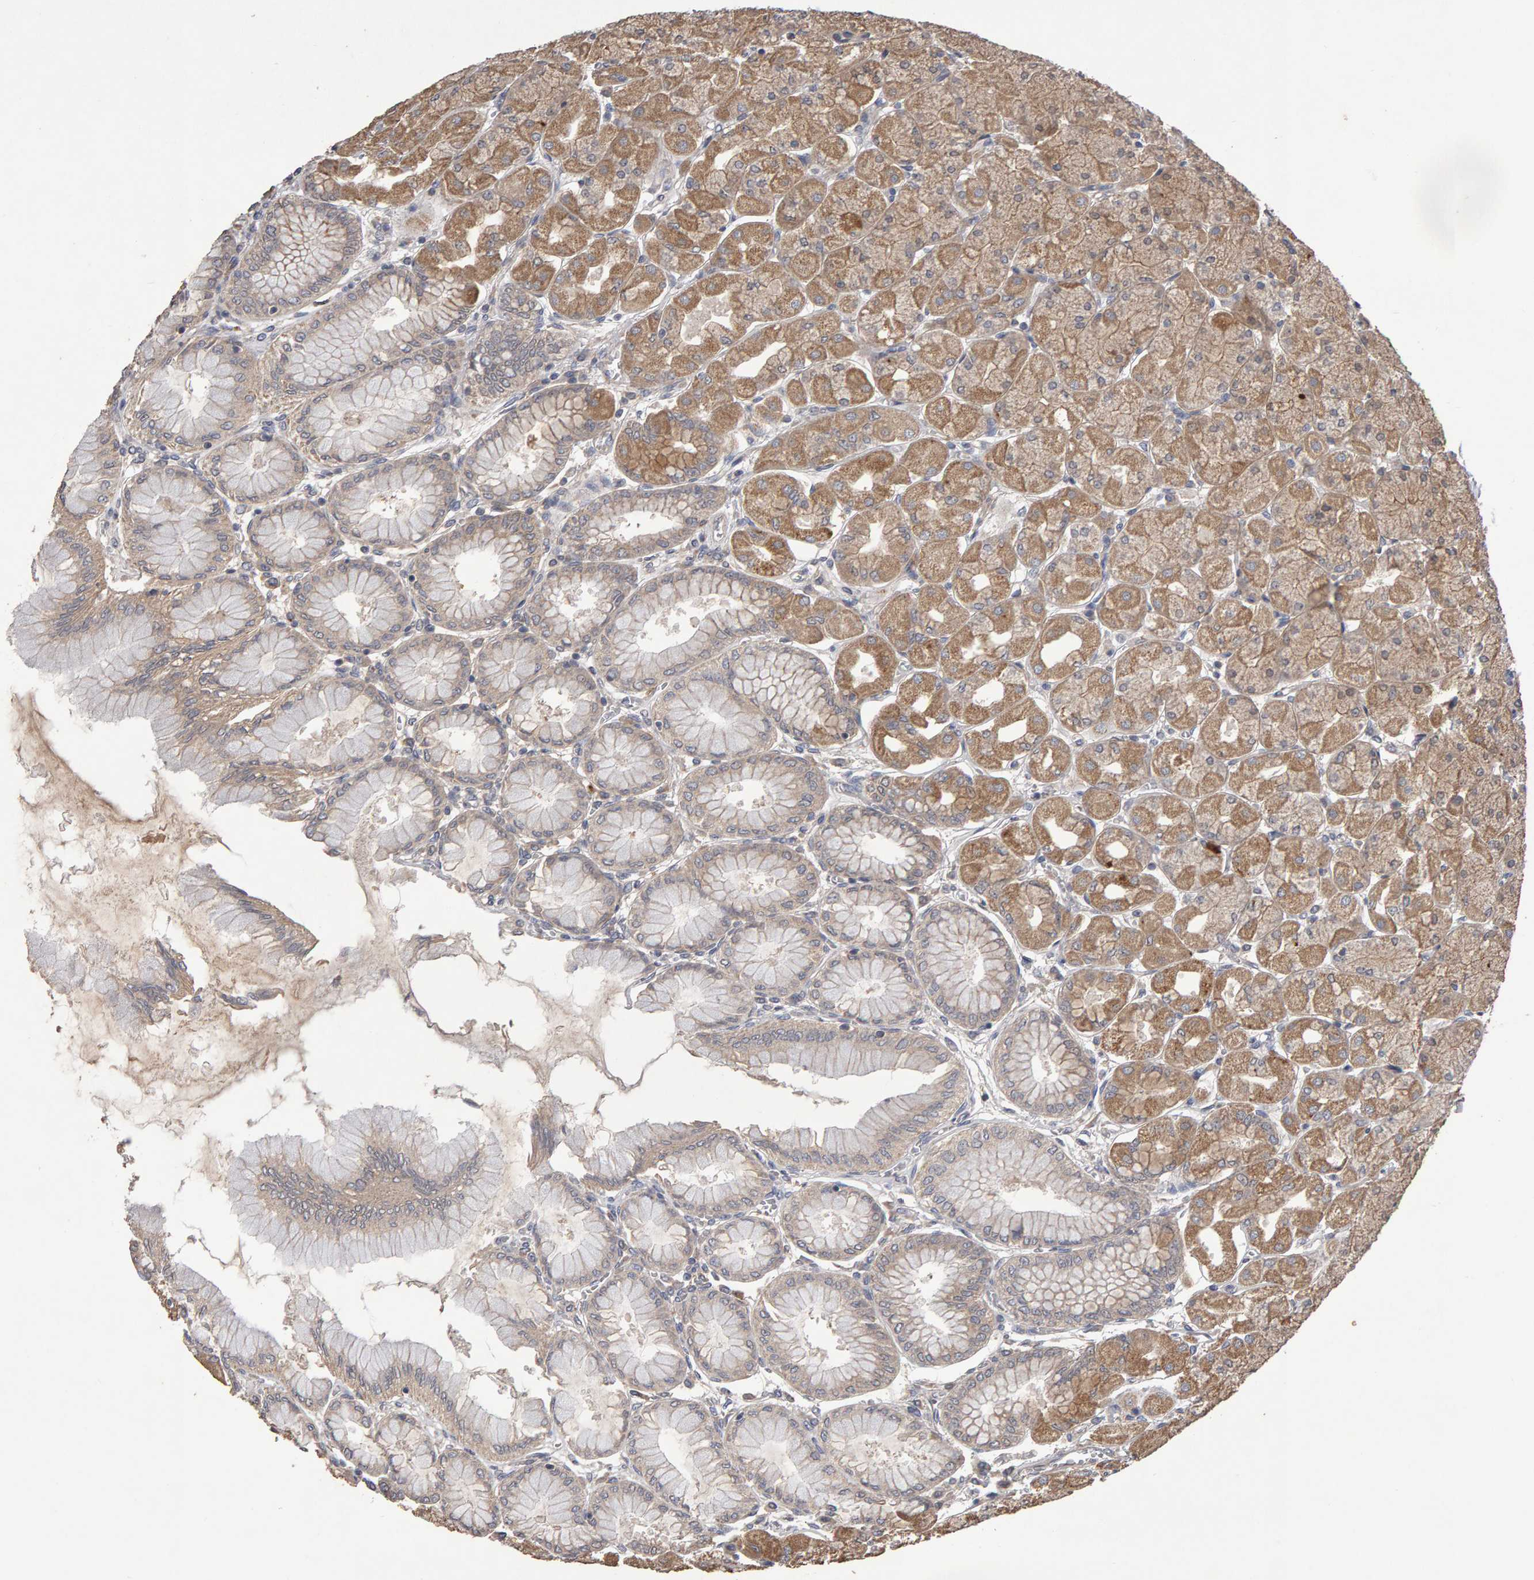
{"staining": {"intensity": "moderate", "quantity": ">75%", "location": "cytoplasmic/membranous"}, "tissue": "stomach", "cell_type": "Glandular cells", "image_type": "normal", "snomed": [{"axis": "morphology", "description": "Normal tissue, NOS"}, {"axis": "topography", "description": "Stomach, upper"}], "caption": "Immunohistochemistry (IHC) staining of unremarkable stomach, which shows medium levels of moderate cytoplasmic/membranous expression in approximately >75% of glandular cells indicating moderate cytoplasmic/membranous protein staining. The staining was performed using DAB (3,3'-diaminobenzidine) (brown) for protein detection and nuclei were counterstained in hematoxylin (blue).", "gene": "COASY", "patient": {"sex": "female", "age": 56}}